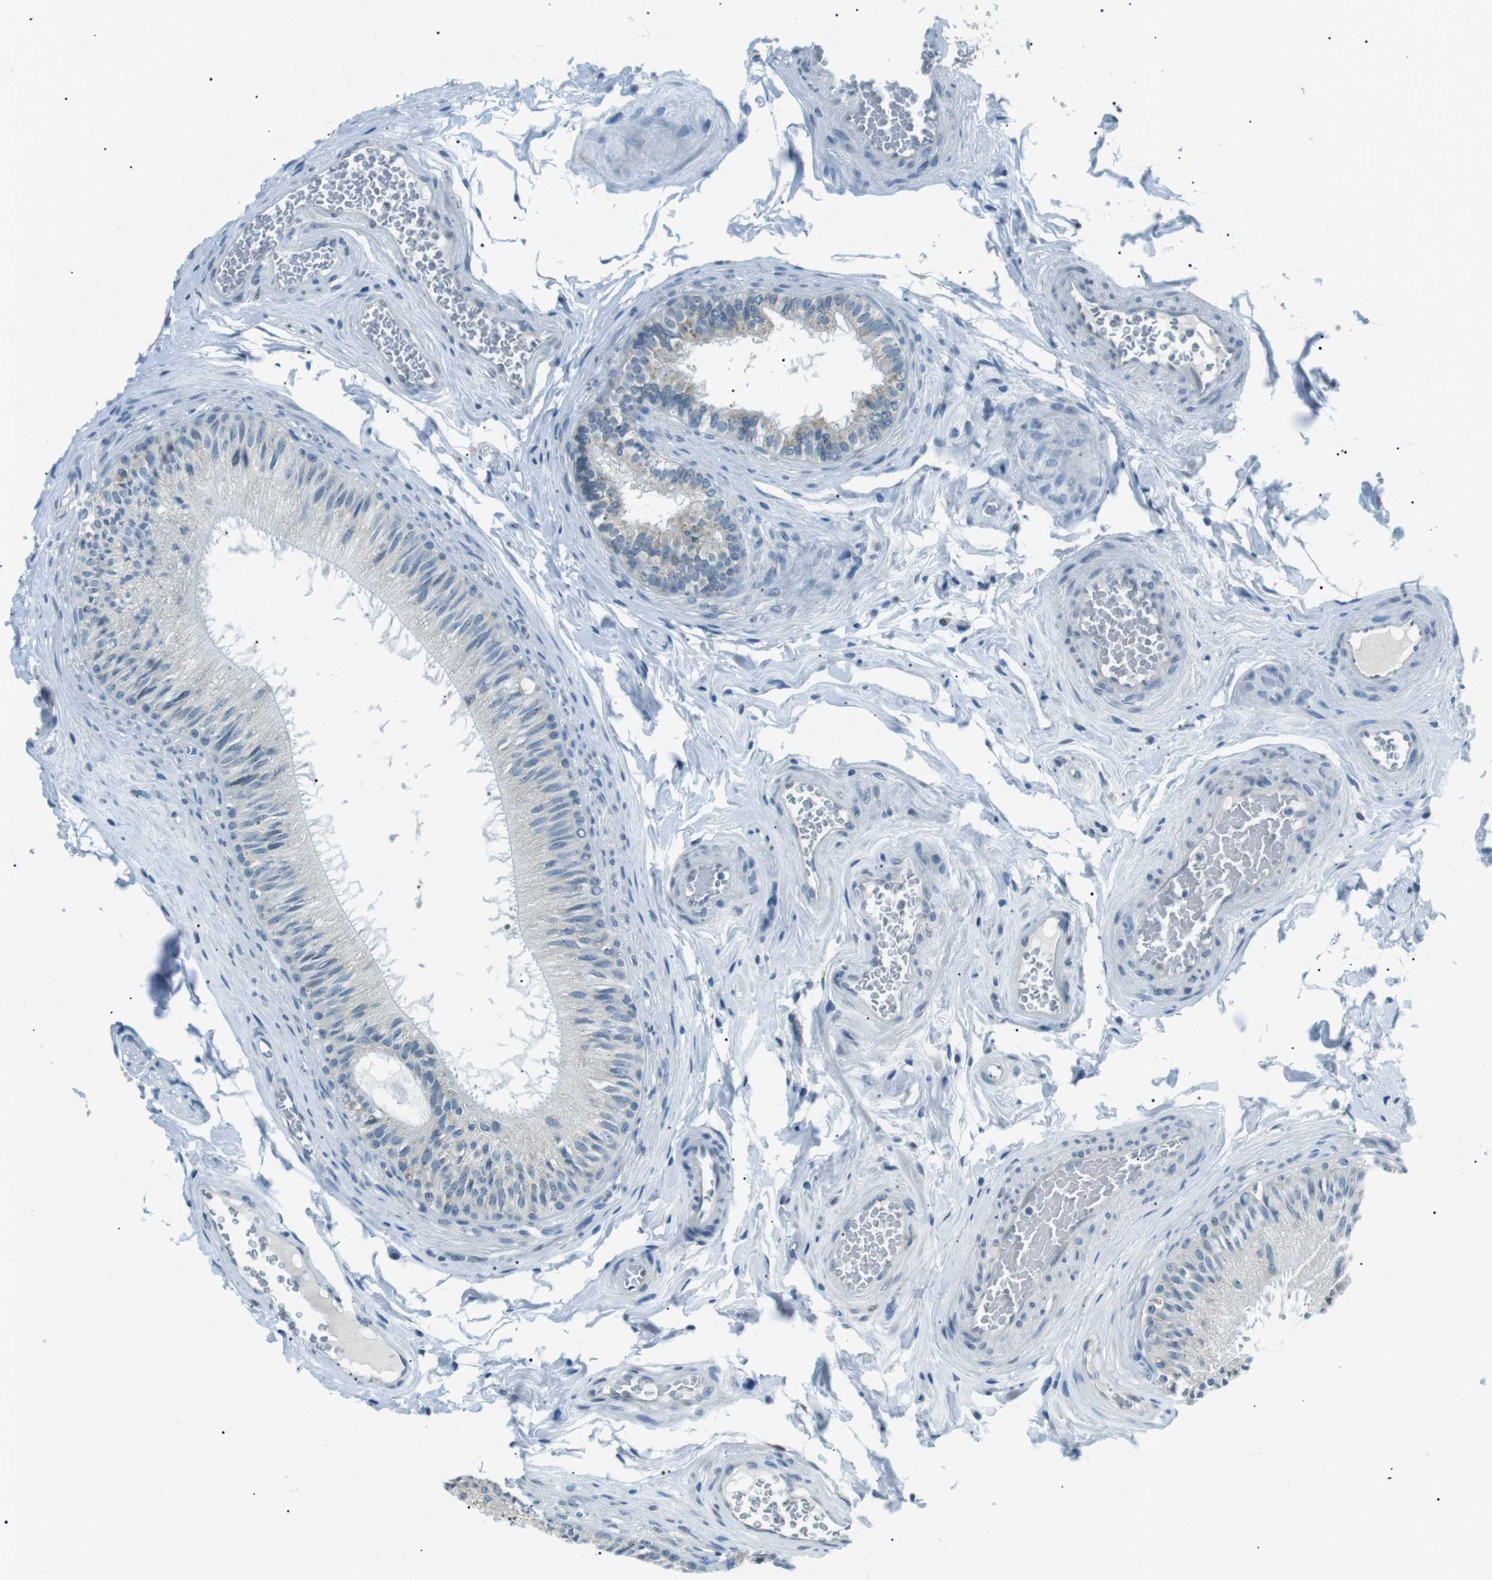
{"staining": {"intensity": "weak", "quantity": "<25%", "location": "cytoplasmic/membranous"}, "tissue": "epididymis", "cell_type": "Glandular cells", "image_type": "normal", "snomed": [{"axis": "morphology", "description": "Normal tissue, NOS"}, {"axis": "topography", "description": "Testis"}, {"axis": "topography", "description": "Epididymis"}], "caption": "Immunohistochemistry photomicrograph of unremarkable epididymis: human epididymis stained with DAB (3,3'-diaminobenzidine) reveals no significant protein staining in glandular cells. (Brightfield microscopy of DAB IHC at high magnification).", "gene": "ENSG00000289724", "patient": {"sex": "male", "age": 36}}